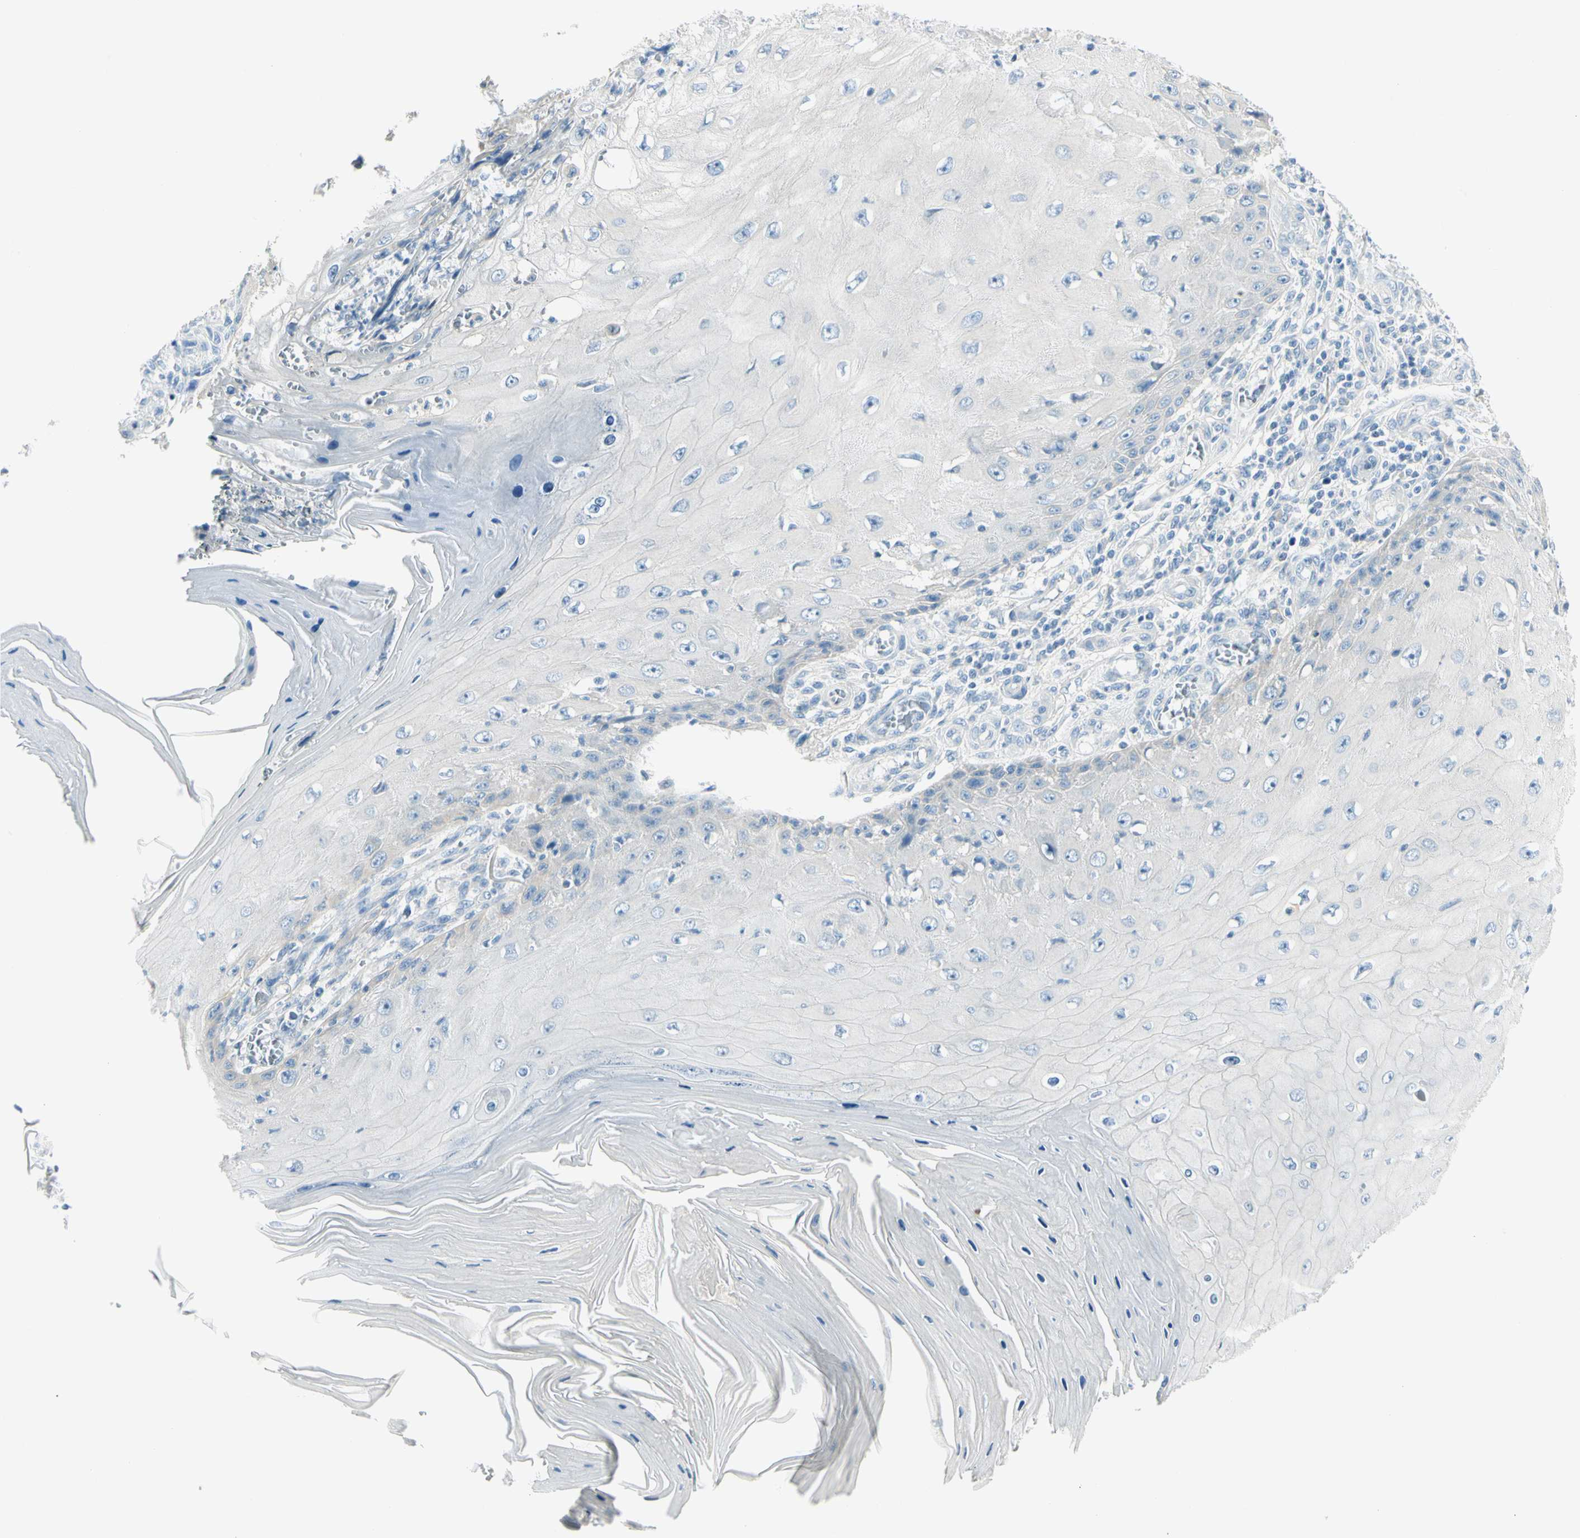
{"staining": {"intensity": "negative", "quantity": "none", "location": "none"}, "tissue": "skin cancer", "cell_type": "Tumor cells", "image_type": "cancer", "snomed": [{"axis": "morphology", "description": "Squamous cell carcinoma, NOS"}, {"axis": "topography", "description": "Skin"}], "caption": "A high-resolution micrograph shows IHC staining of squamous cell carcinoma (skin), which shows no significant expression in tumor cells.", "gene": "SLC6A15", "patient": {"sex": "female", "age": 73}}